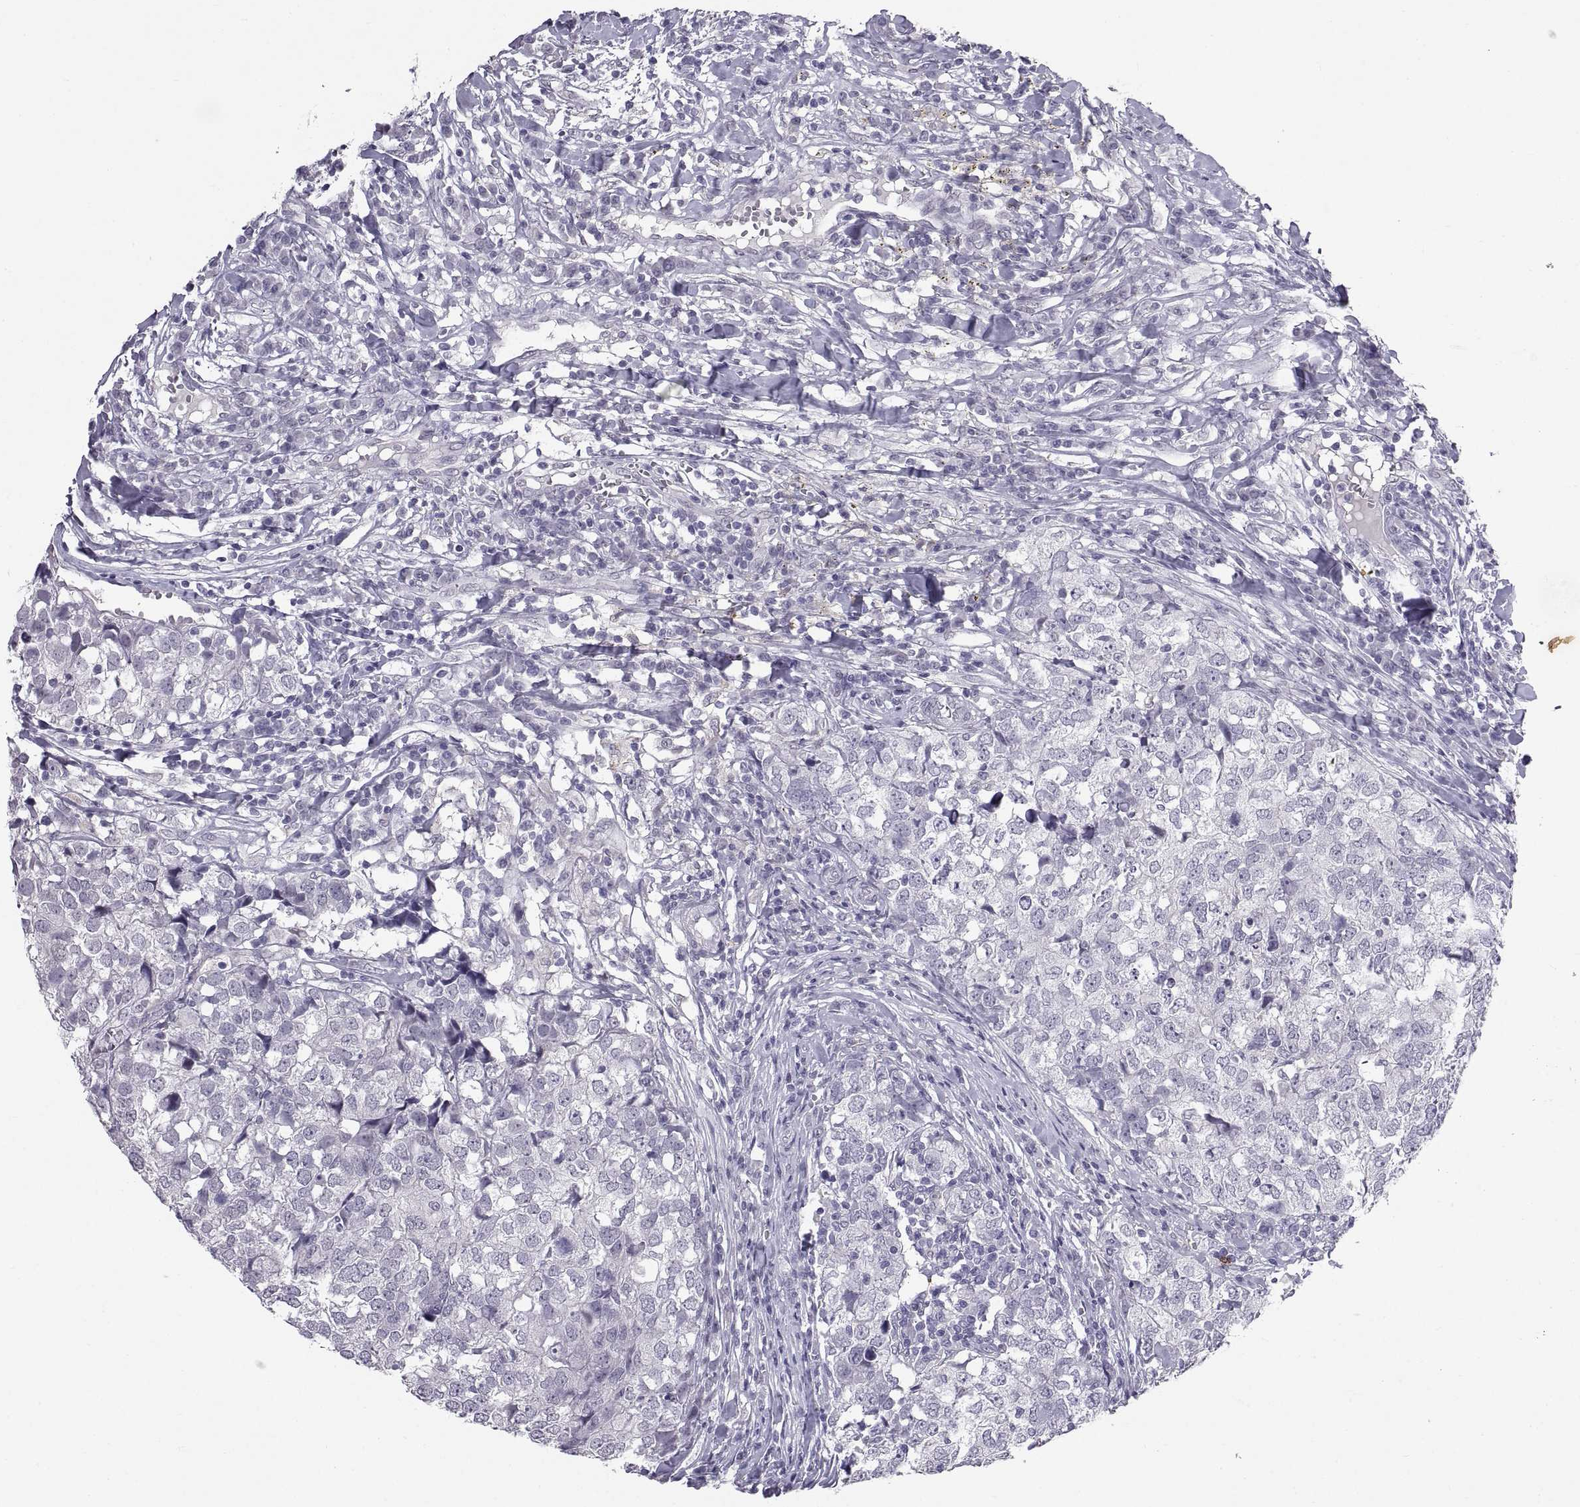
{"staining": {"intensity": "negative", "quantity": "none", "location": "none"}, "tissue": "breast cancer", "cell_type": "Tumor cells", "image_type": "cancer", "snomed": [{"axis": "morphology", "description": "Duct carcinoma"}, {"axis": "topography", "description": "Breast"}], "caption": "High magnification brightfield microscopy of breast cancer stained with DAB (brown) and counterstained with hematoxylin (blue): tumor cells show no significant positivity.", "gene": "KRT77", "patient": {"sex": "female", "age": 30}}